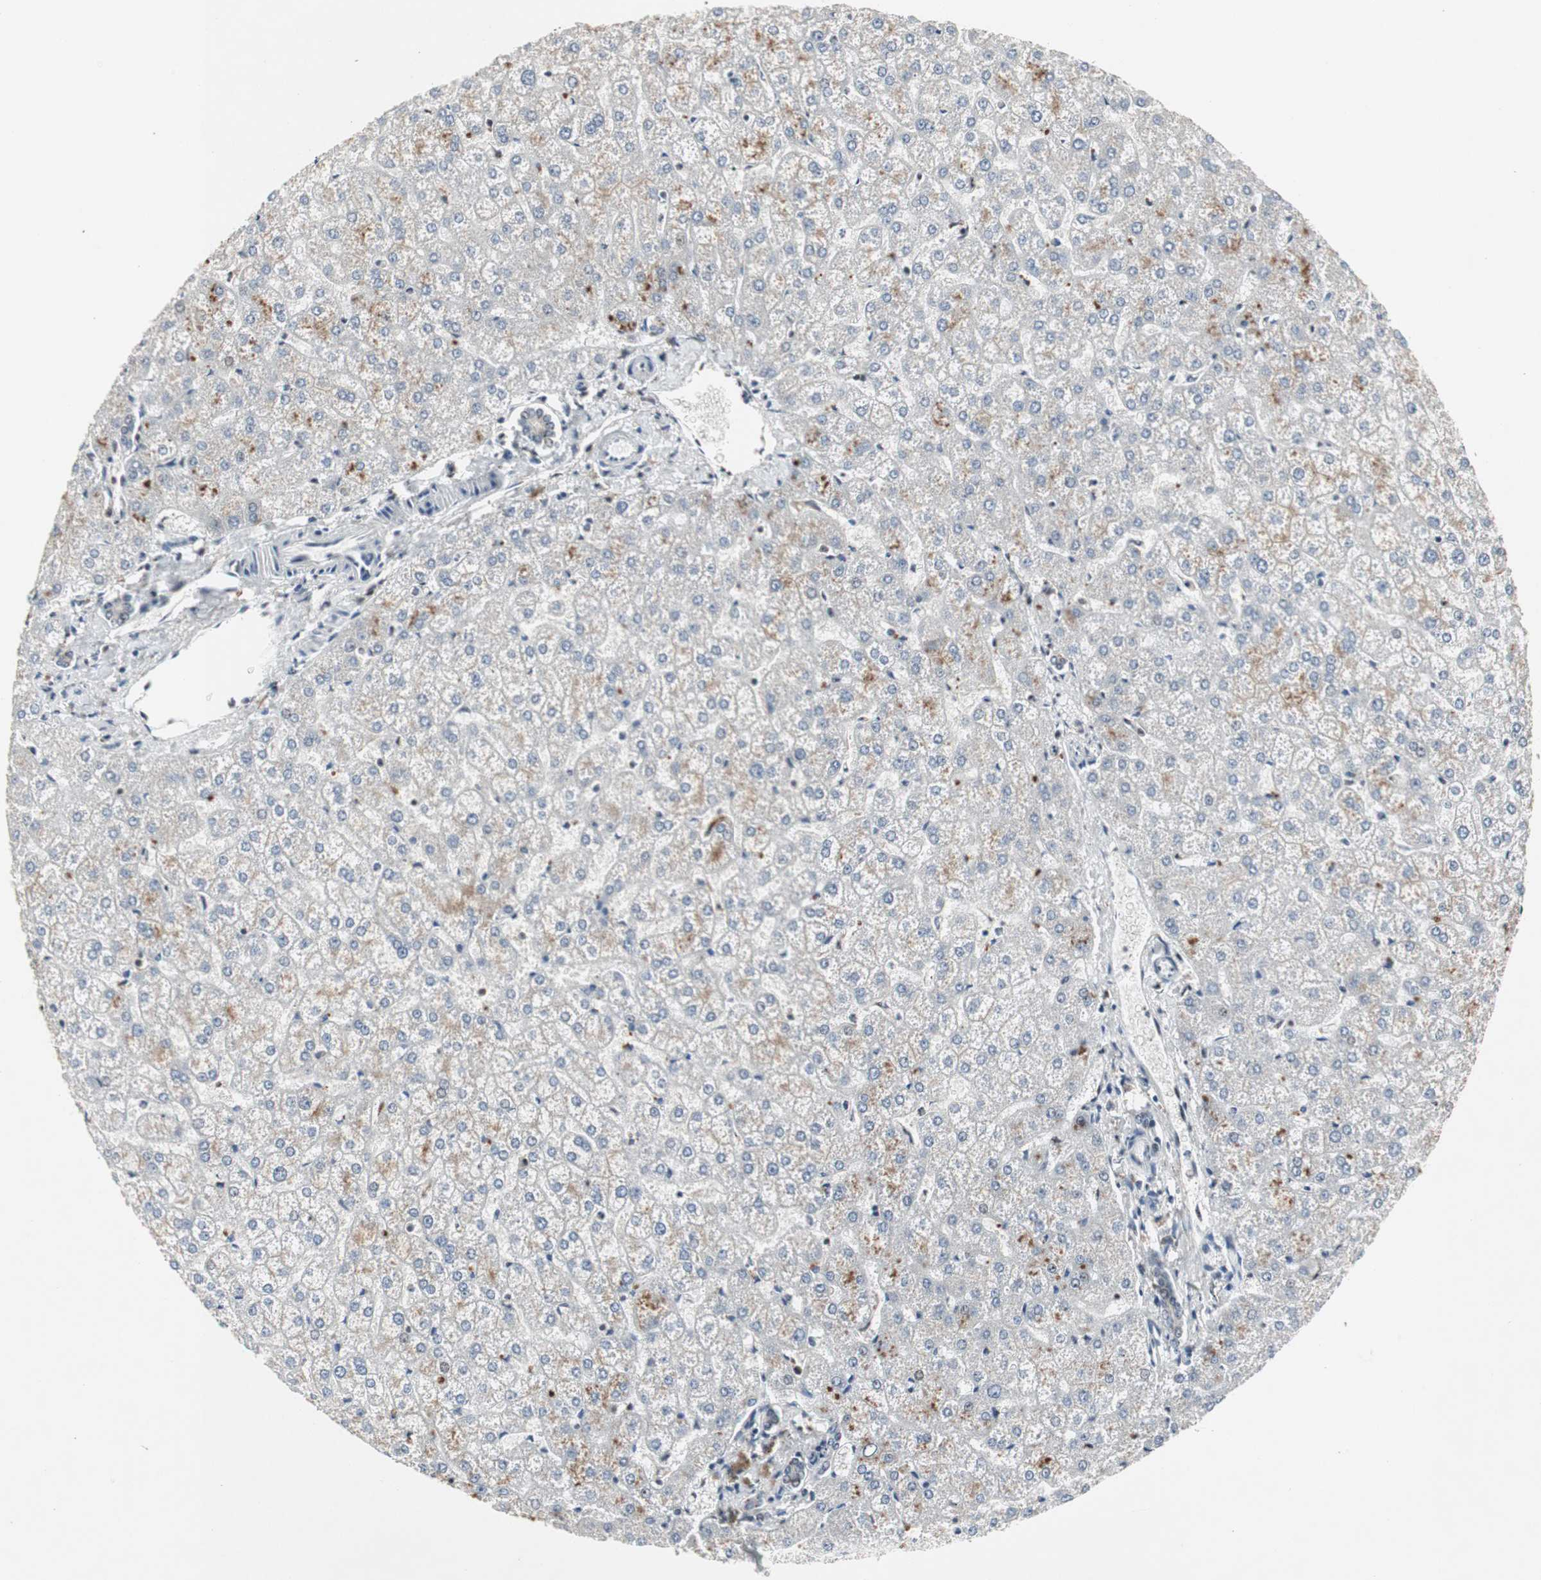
{"staining": {"intensity": "negative", "quantity": "none", "location": "none"}, "tissue": "liver", "cell_type": "Cholangiocytes", "image_type": "normal", "snomed": [{"axis": "morphology", "description": "Normal tissue, NOS"}, {"axis": "topography", "description": "Liver"}], "caption": "Immunohistochemistry (IHC) of benign liver shows no positivity in cholangiocytes. (Stains: DAB (3,3'-diaminobenzidine) IHC with hematoxylin counter stain, Microscopy: brightfield microscopy at high magnification).", "gene": "GRK2", "patient": {"sex": "female", "age": 32}}